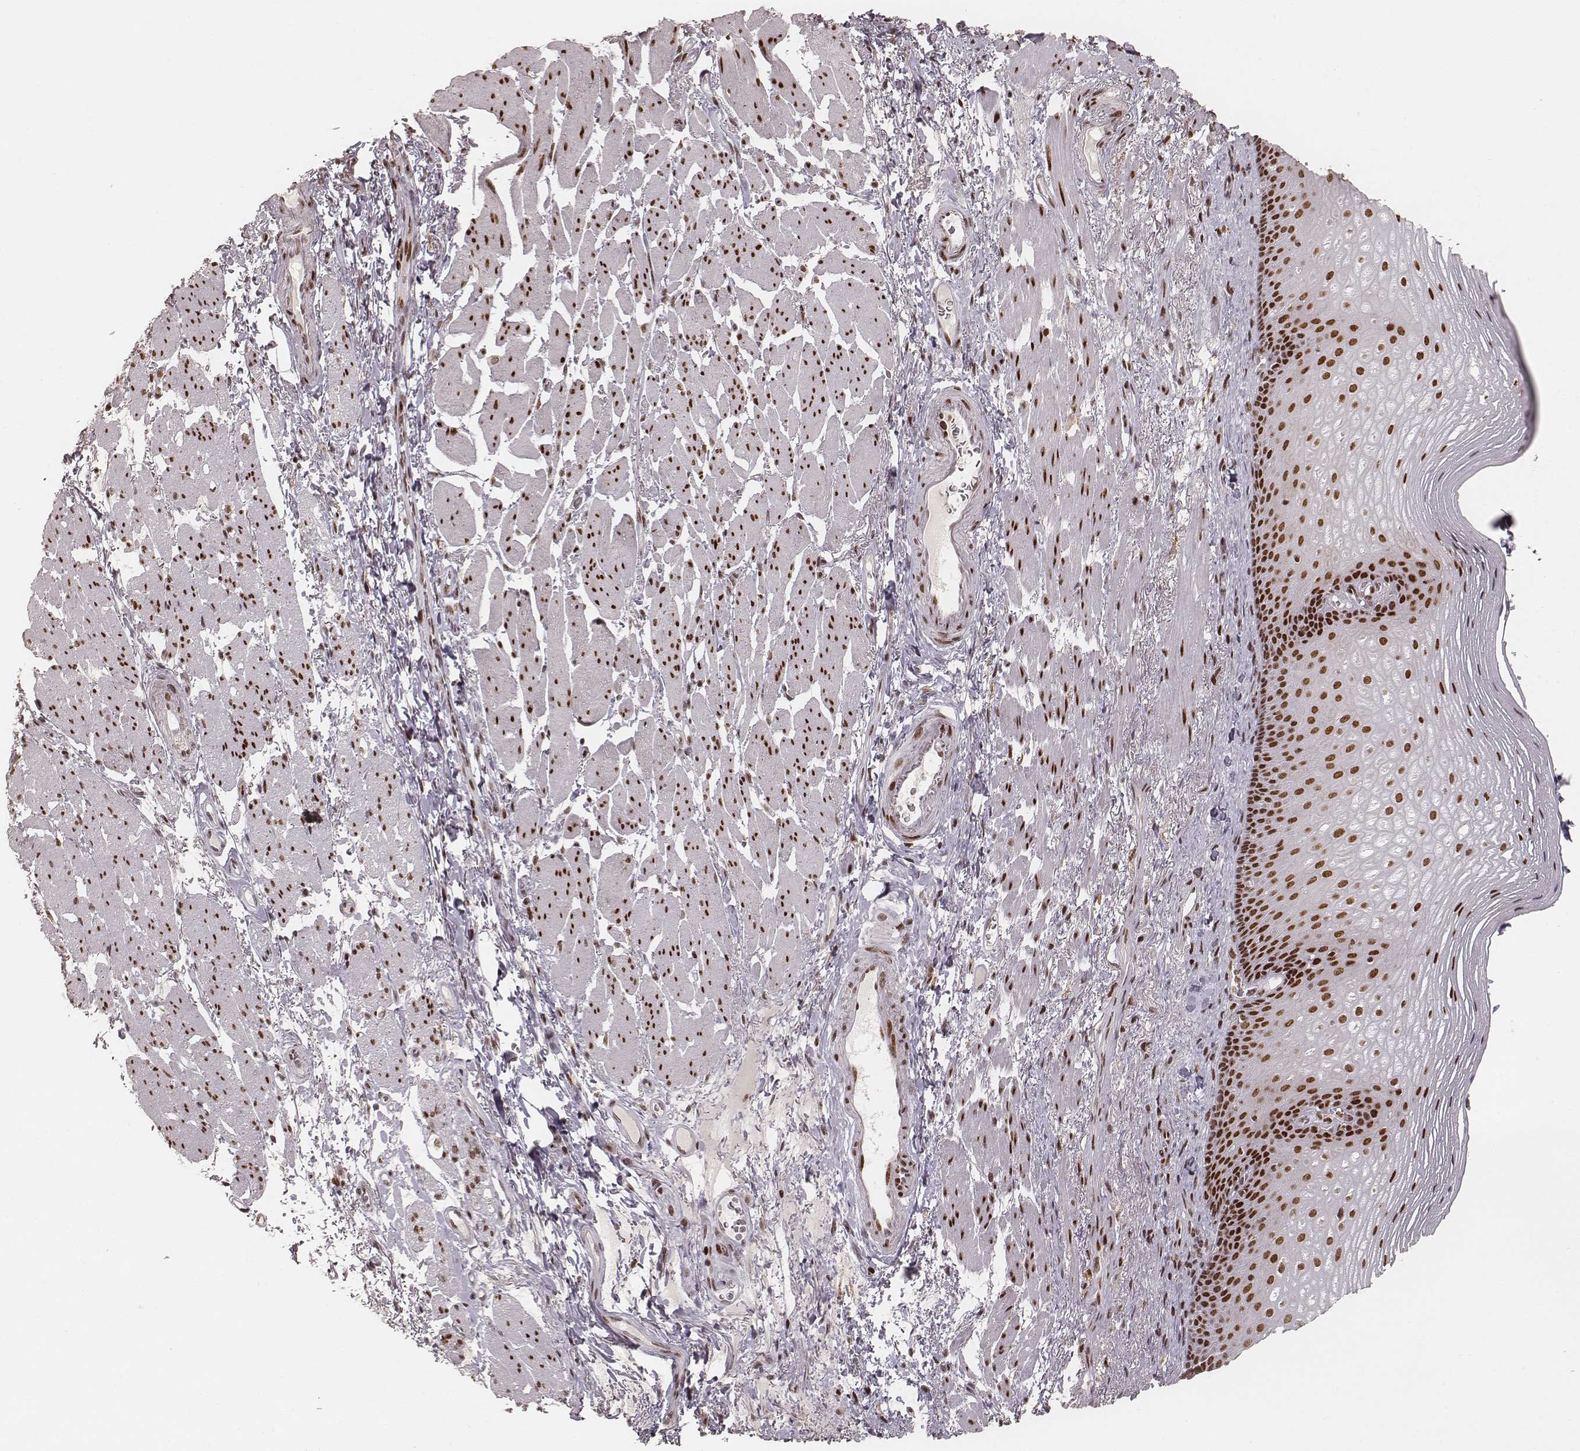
{"staining": {"intensity": "strong", "quantity": ">75%", "location": "nuclear"}, "tissue": "esophagus", "cell_type": "Squamous epithelial cells", "image_type": "normal", "snomed": [{"axis": "morphology", "description": "Normal tissue, NOS"}, {"axis": "topography", "description": "Esophagus"}], "caption": "Protein staining of normal esophagus demonstrates strong nuclear positivity in about >75% of squamous epithelial cells.", "gene": "HNRNPC", "patient": {"sex": "male", "age": 76}}